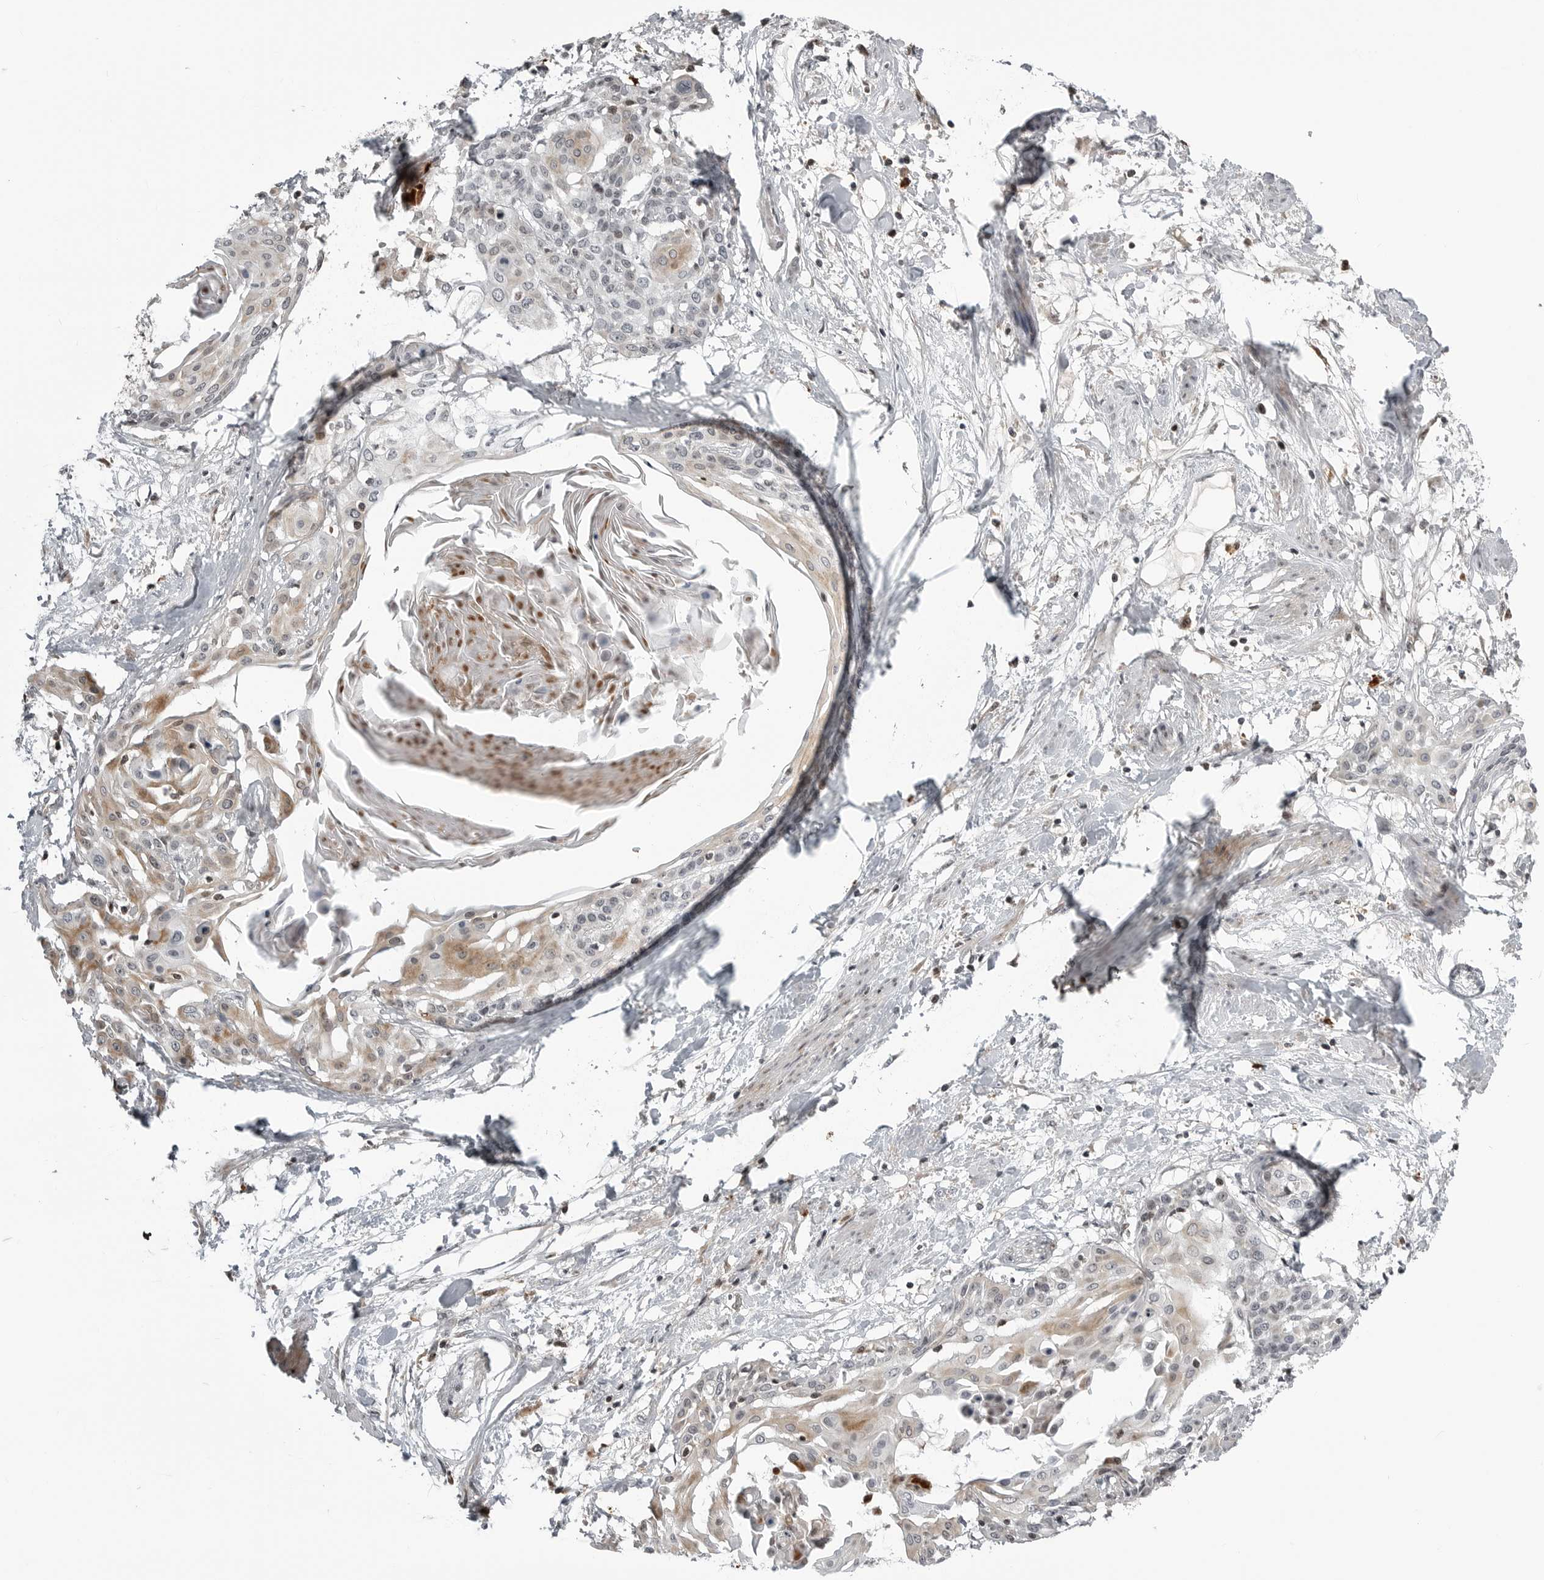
{"staining": {"intensity": "negative", "quantity": "none", "location": "none"}, "tissue": "cervical cancer", "cell_type": "Tumor cells", "image_type": "cancer", "snomed": [{"axis": "morphology", "description": "Squamous cell carcinoma, NOS"}, {"axis": "topography", "description": "Cervix"}], "caption": "Tumor cells show no significant protein expression in squamous cell carcinoma (cervical).", "gene": "CXCR5", "patient": {"sex": "female", "age": 57}}